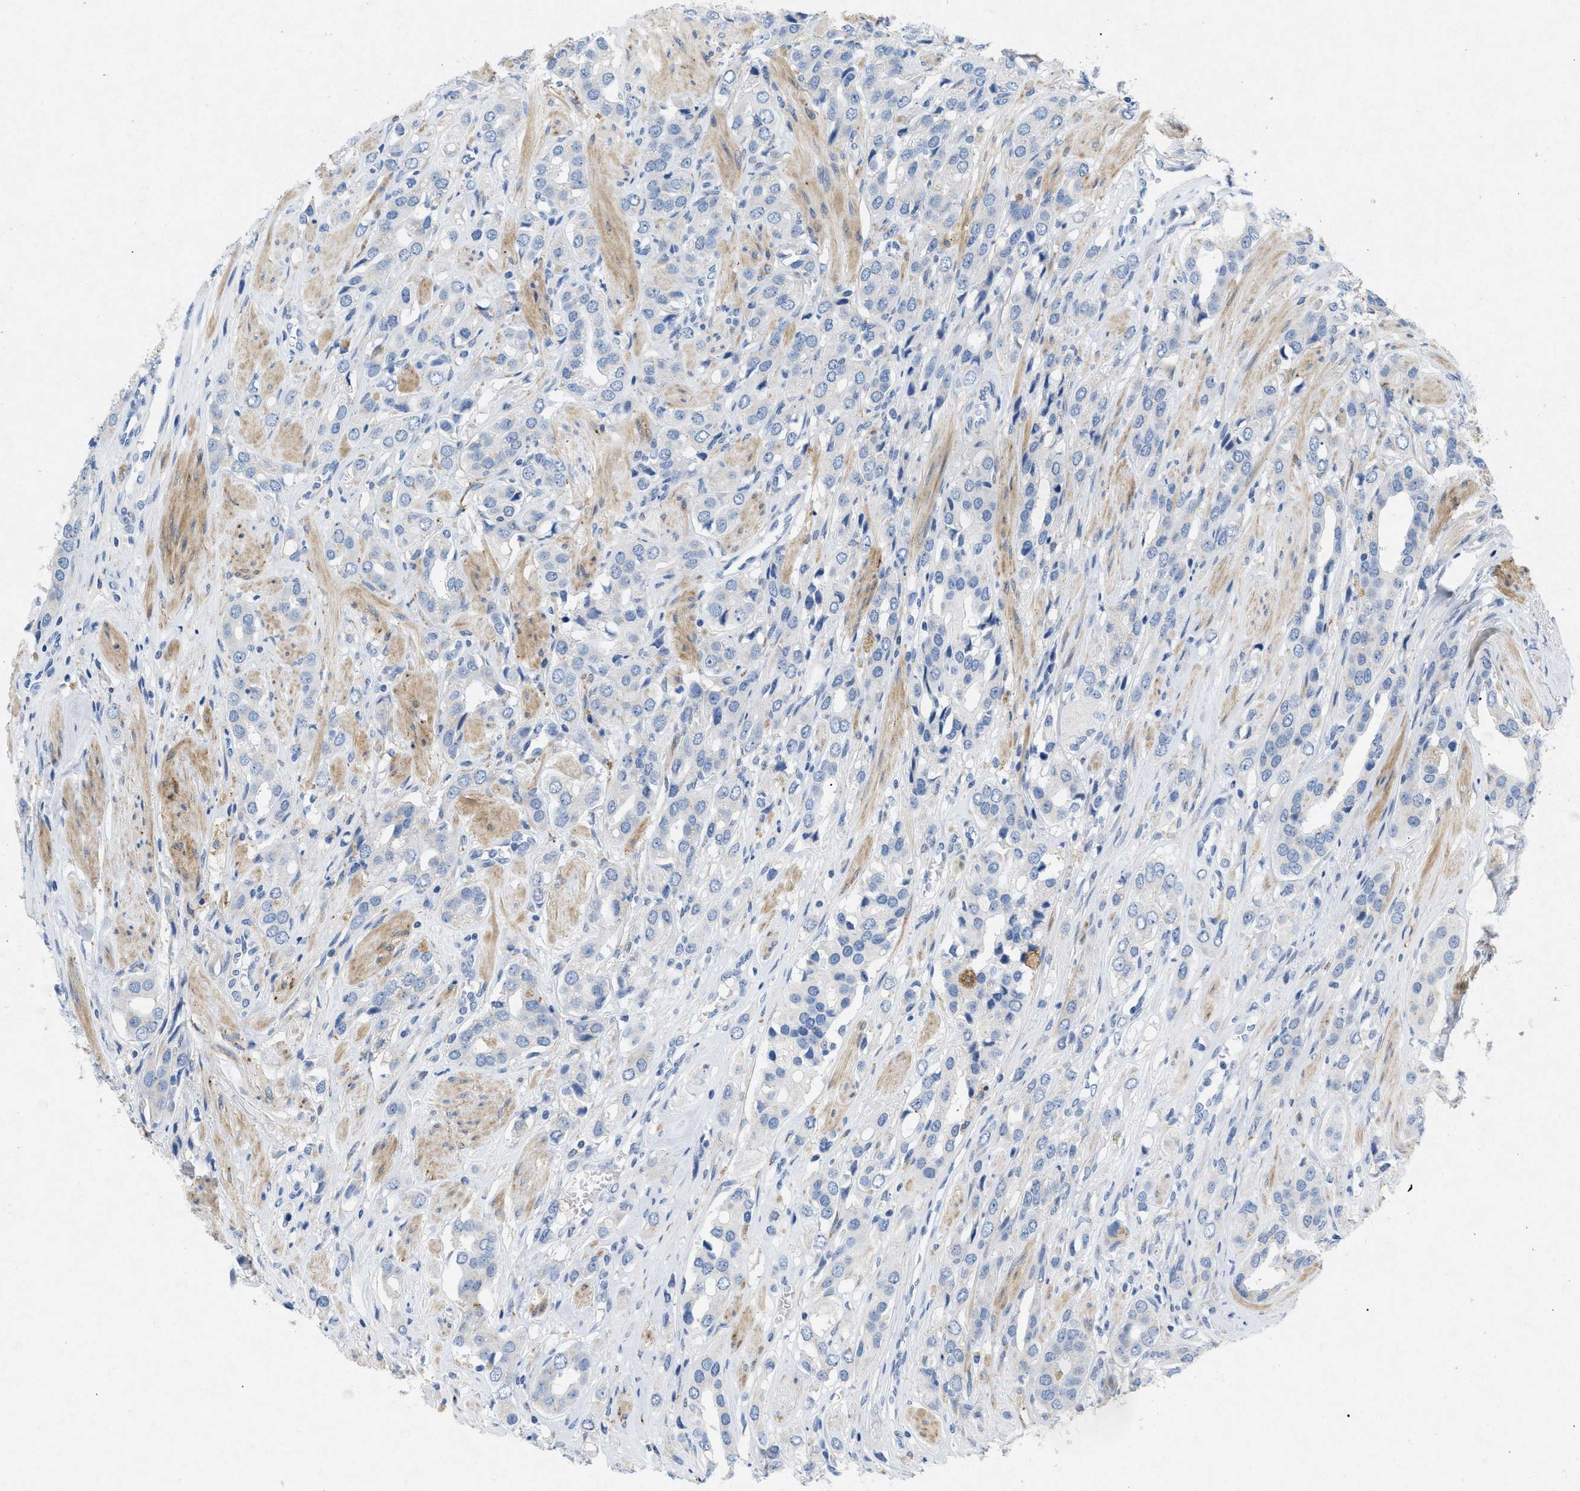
{"staining": {"intensity": "negative", "quantity": "none", "location": "none"}, "tissue": "prostate cancer", "cell_type": "Tumor cells", "image_type": "cancer", "snomed": [{"axis": "morphology", "description": "Adenocarcinoma, High grade"}, {"axis": "topography", "description": "Prostate"}], "caption": "Prostate cancer (high-grade adenocarcinoma) was stained to show a protein in brown. There is no significant expression in tumor cells. Nuclei are stained in blue.", "gene": "TASOR", "patient": {"sex": "male", "age": 52}}